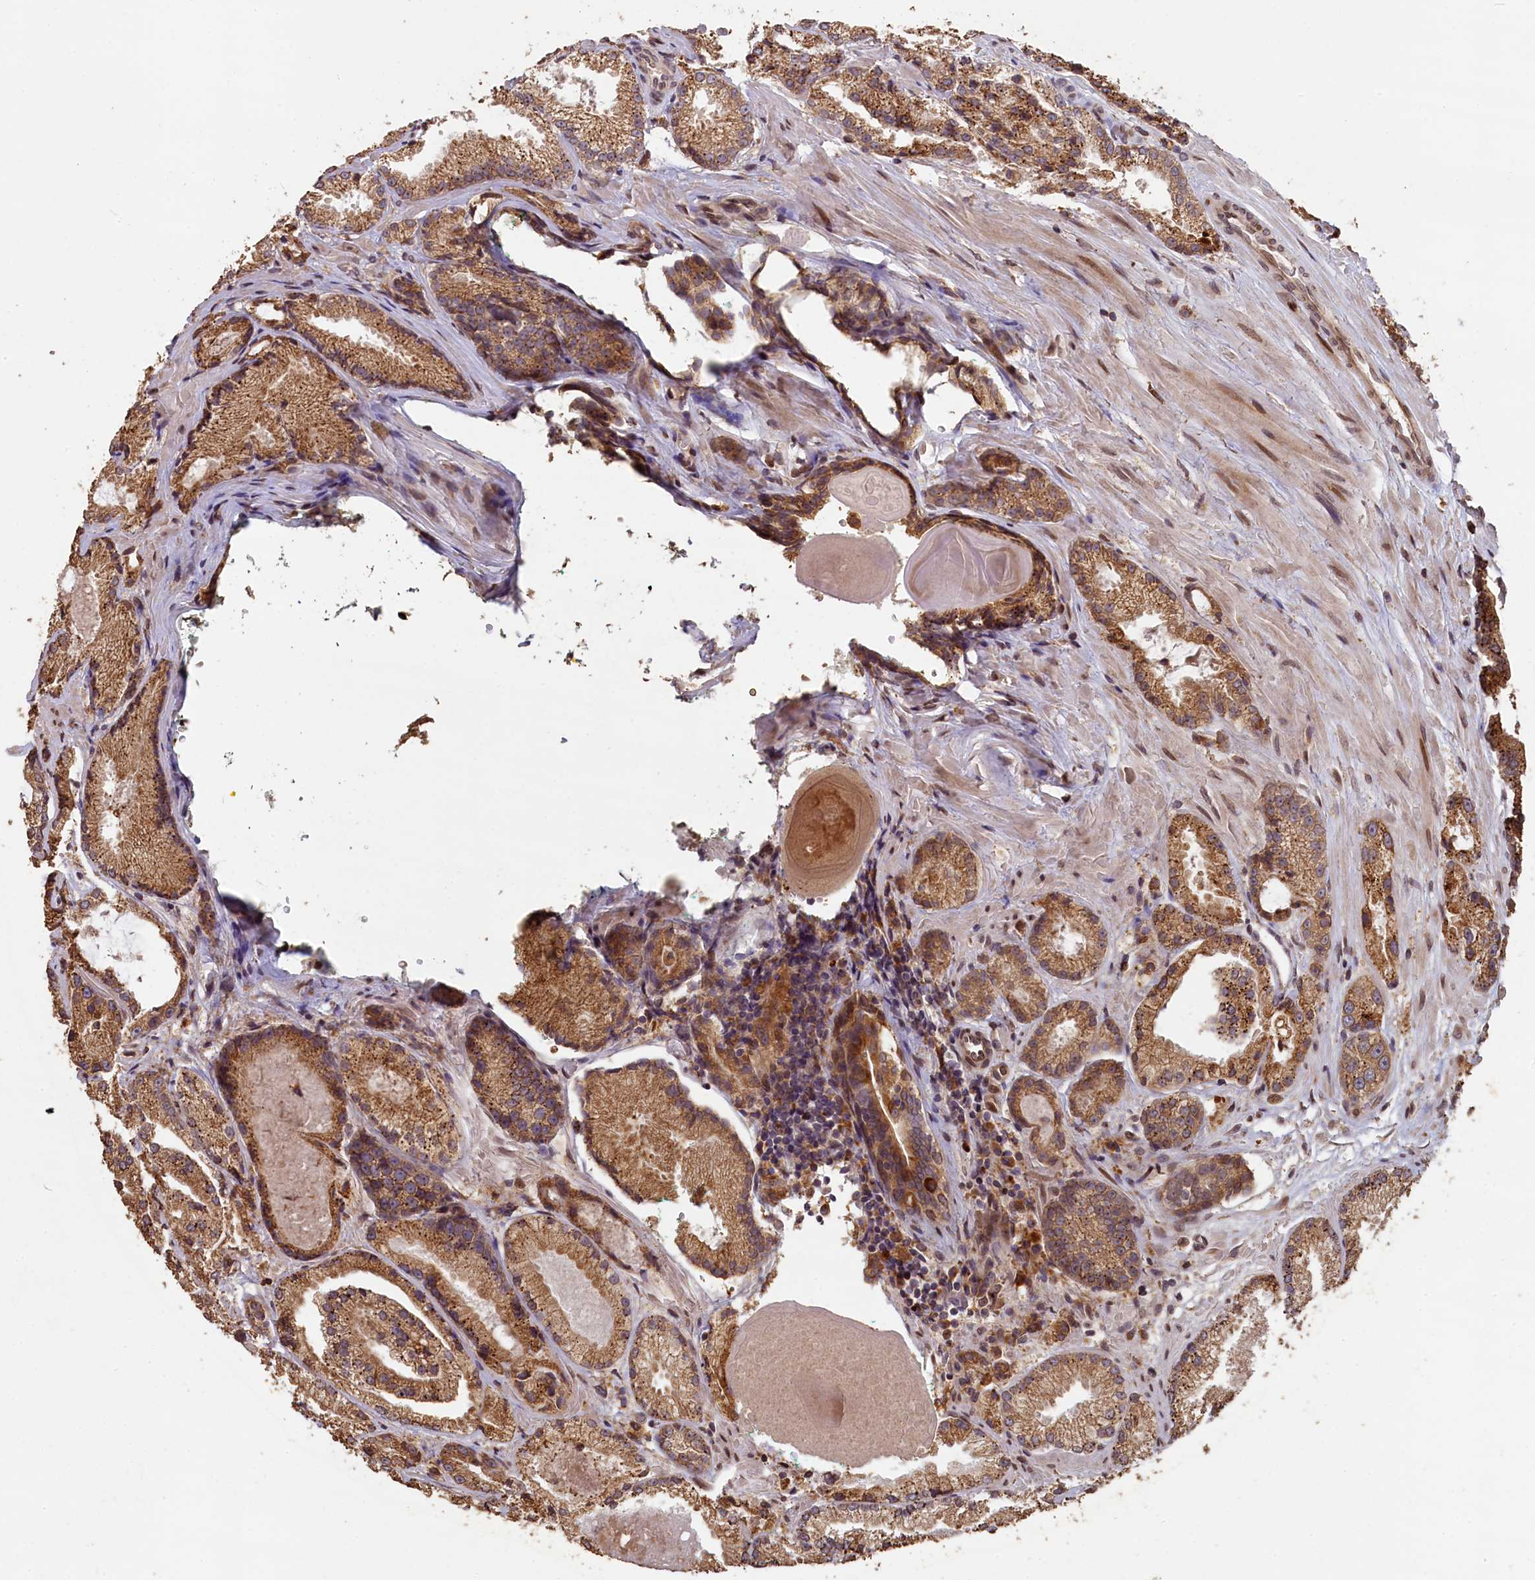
{"staining": {"intensity": "moderate", "quantity": ">75%", "location": "cytoplasmic/membranous"}, "tissue": "prostate cancer", "cell_type": "Tumor cells", "image_type": "cancer", "snomed": [{"axis": "morphology", "description": "Adenocarcinoma, High grade"}, {"axis": "topography", "description": "Prostate"}], "caption": "Prostate high-grade adenocarcinoma stained with a protein marker reveals moderate staining in tumor cells.", "gene": "SLC38A7", "patient": {"sex": "male", "age": 73}}